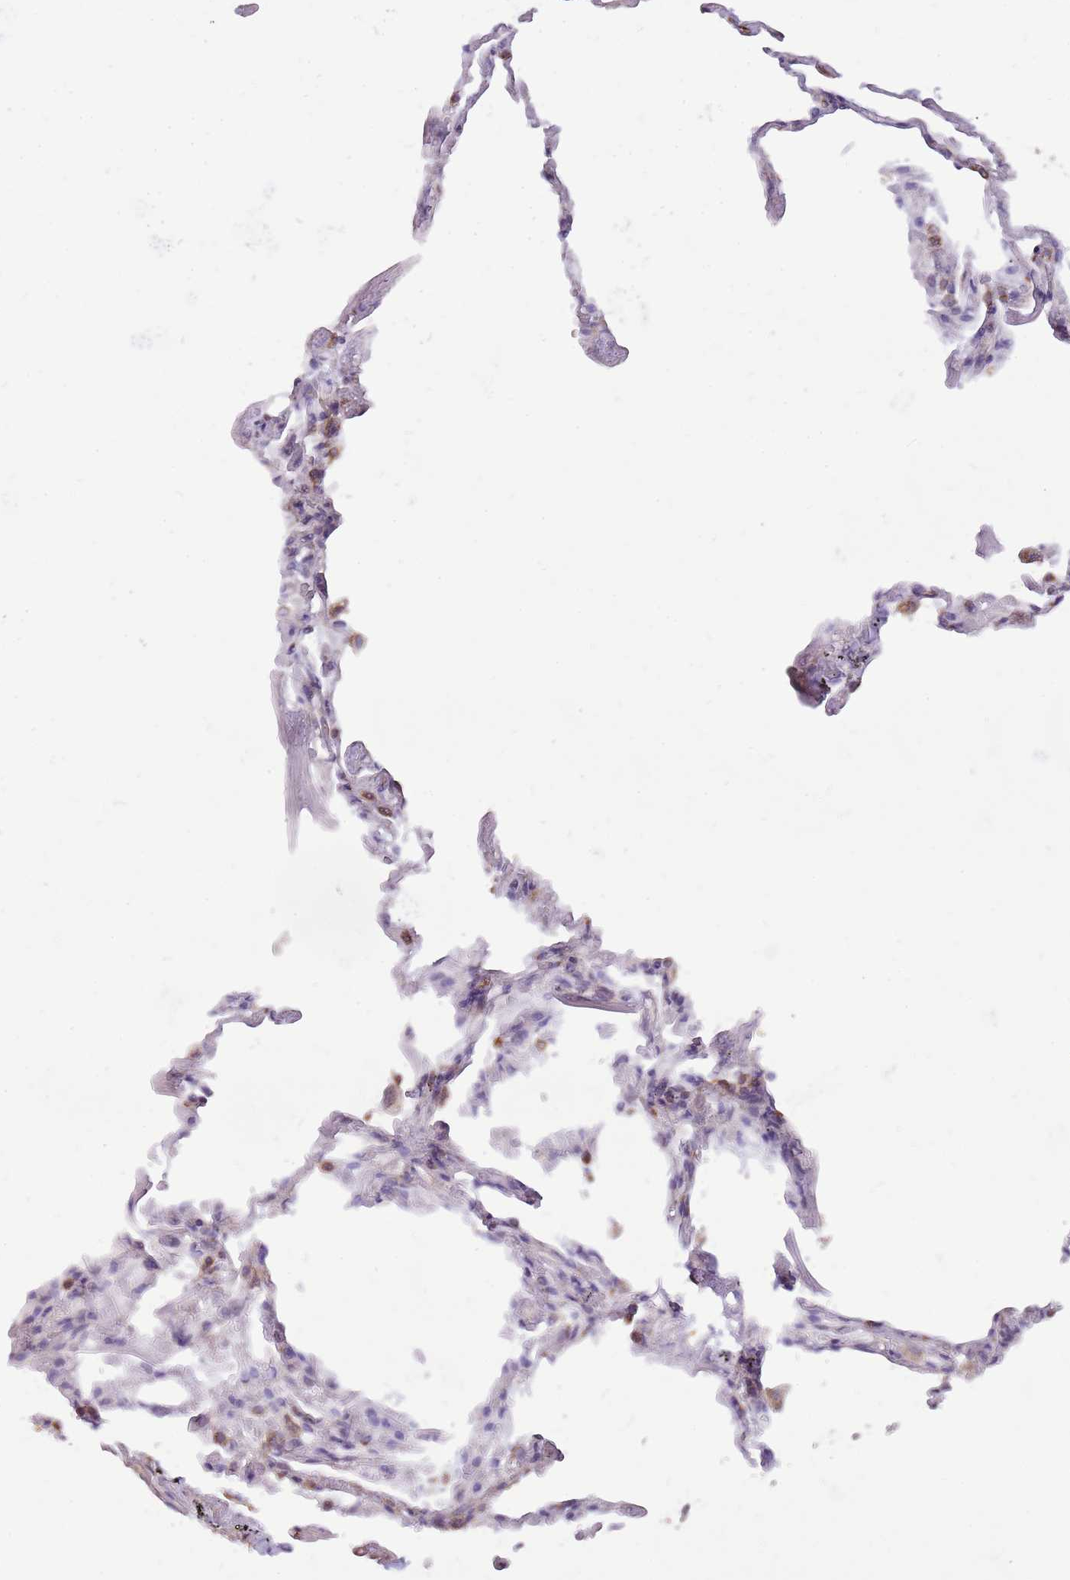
{"staining": {"intensity": "negative", "quantity": "none", "location": "none"}, "tissue": "adipose tissue", "cell_type": "Adipocytes", "image_type": "normal", "snomed": [{"axis": "morphology", "description": "Normal tissue, NOS"}, {"axis": "topography", "description": "Lymph node"}, {"axis": "topography", "description": "Bronchus"}], "caption": "Adipose tissue stained for a protein using immunohistochemistry (IHC) exhibits no staining adipocytes.", "gene": "PCNX1", "patient": {"sex": "male", "age": 63}}